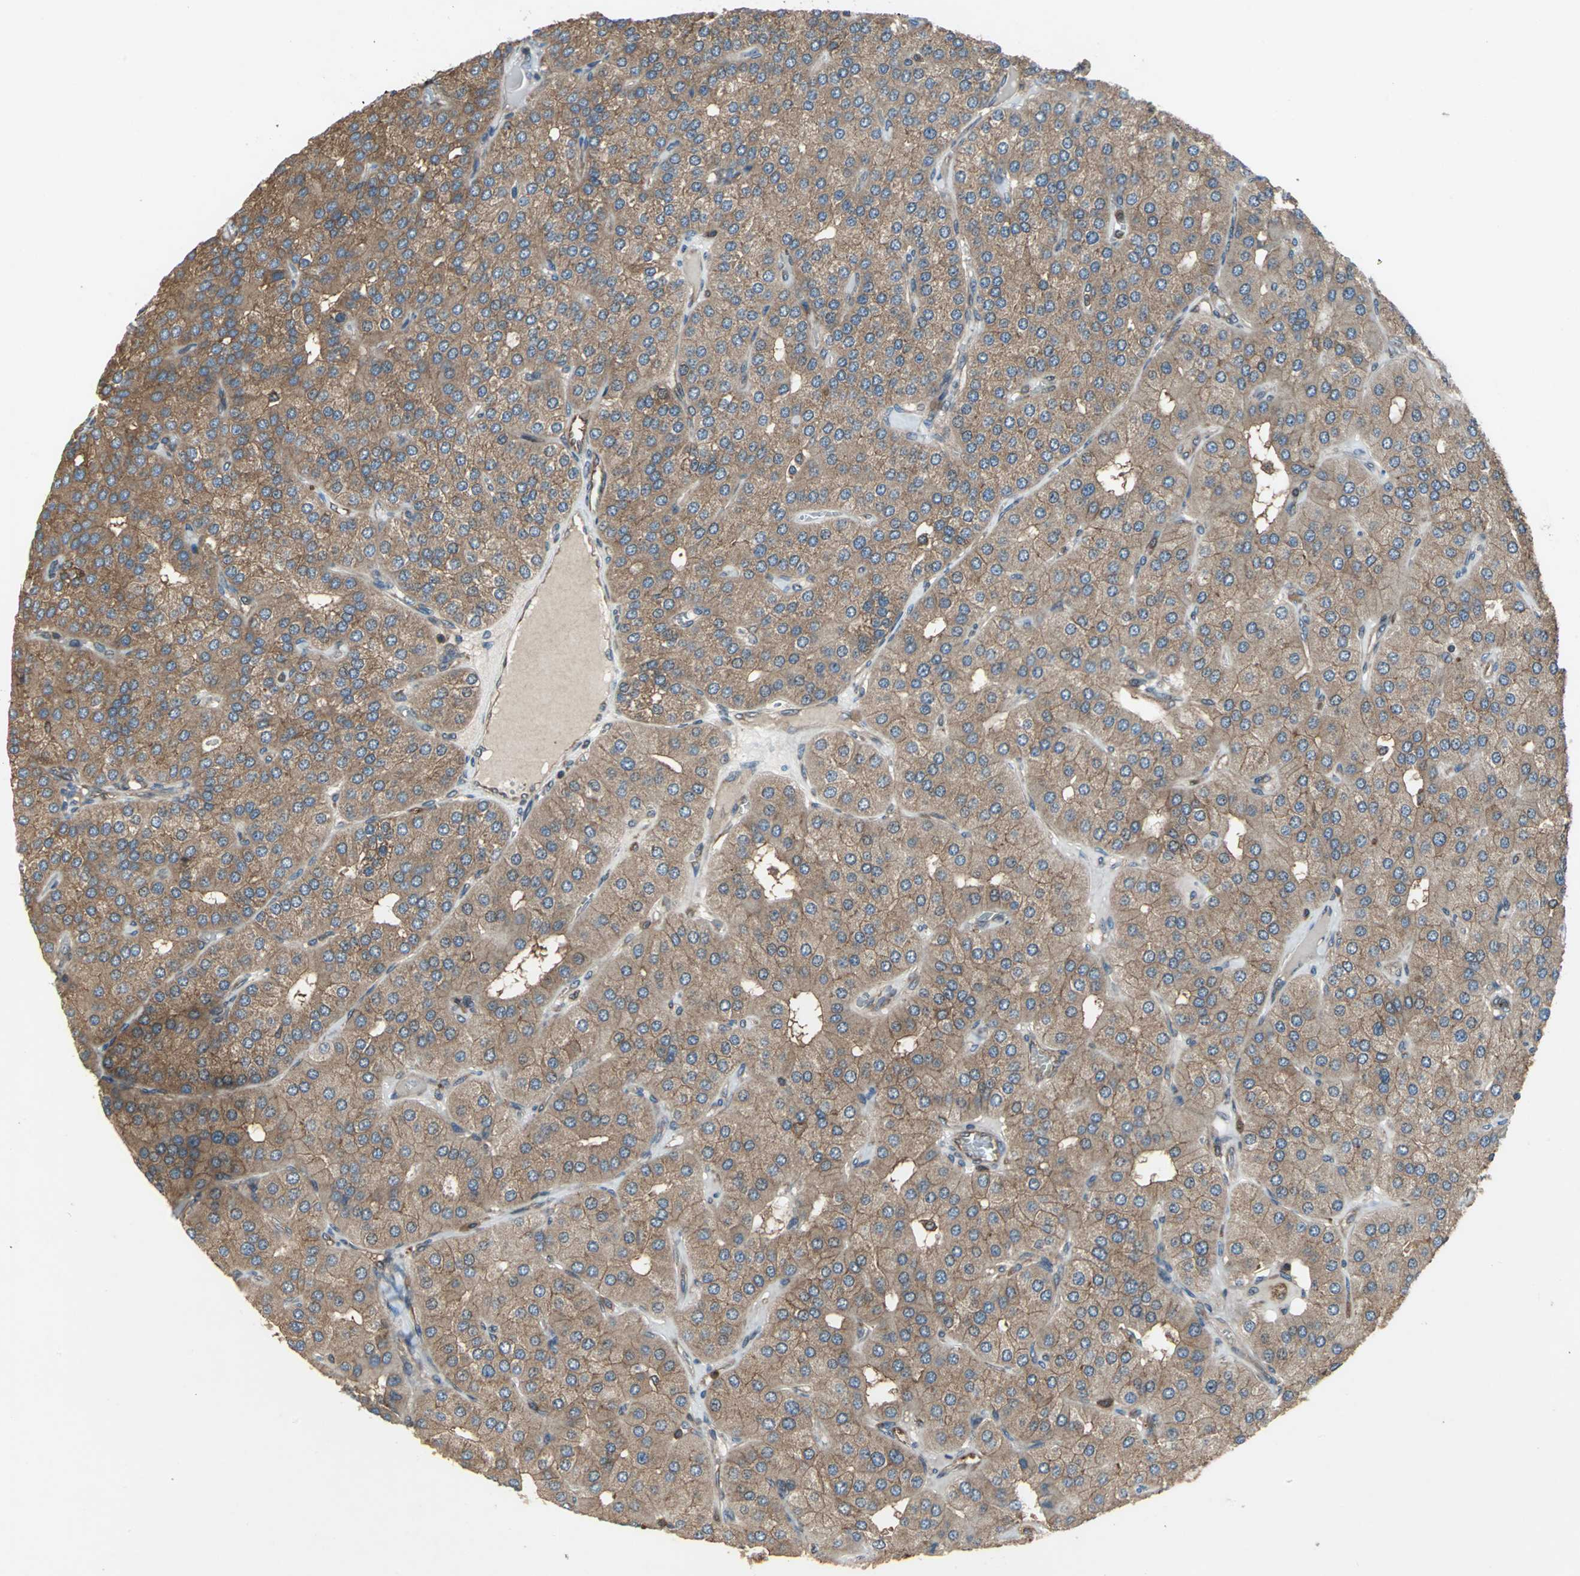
{"staining": {"intensity": "moderate", "quantity": ">75%", "location": "cytoplasmic/membranous"}, "tissue": "parathyroid gland", "cell_type": "Glandular cells", "image_type": "normal", "snomed": [{"axis": "morphology", "description": "Normal tissue, NOS"}, {"axis": "morphology", "description": "Adenoma, NOS"}, {"axis": "topography", "description": "Parathyroid gland"}], "caption": "Approximately >75% of glandular cells in normal parathyroid gland display moderate cytoplasmic/membranous protein expression as visualized by brown immunohistochemical staining.", "gene": "CAPN1", "patient": {"sex": "female", "age": 86}}